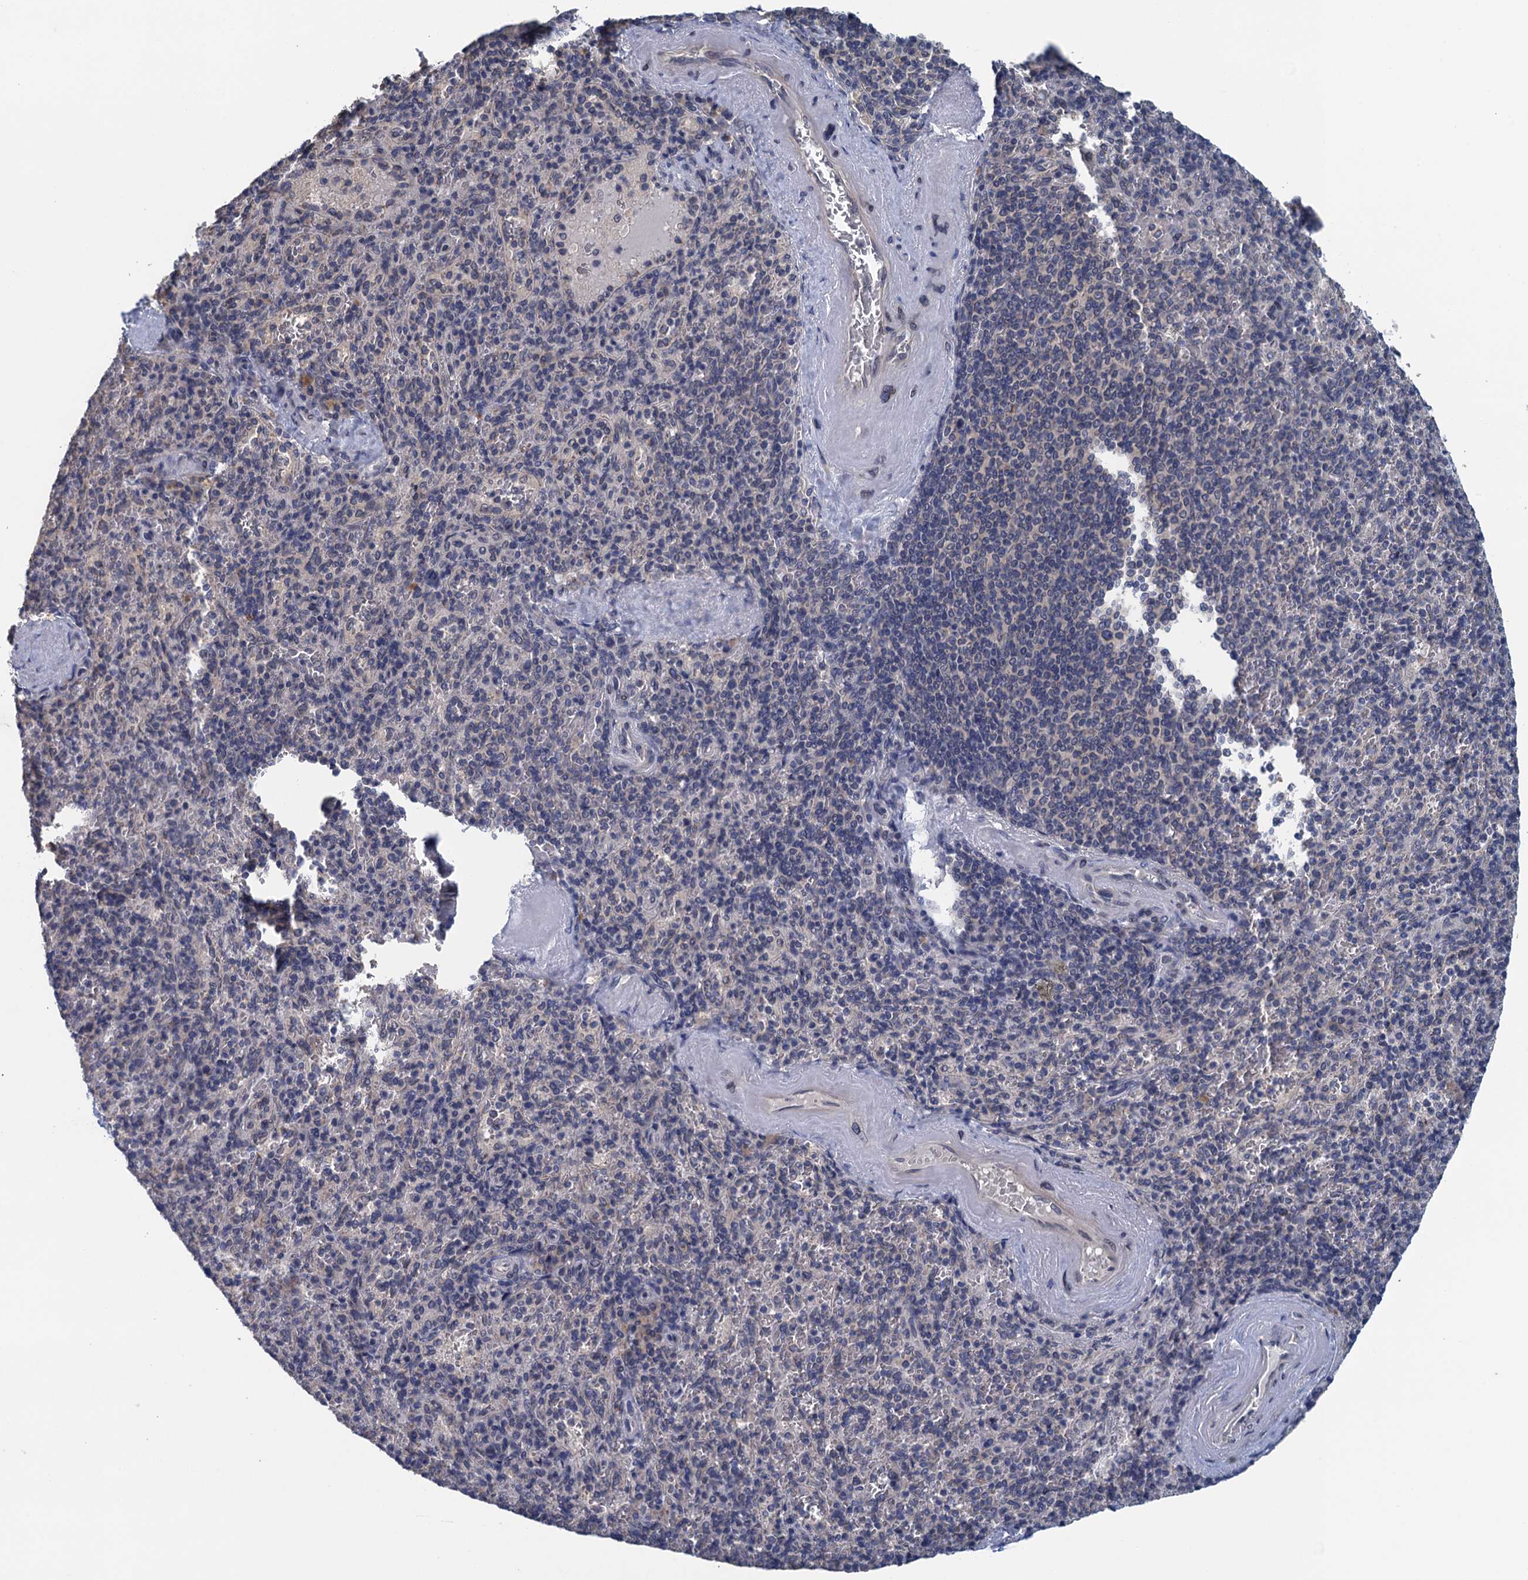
{"staining": {"intensity": "negative", "quantity": "none", "location": "none"}, "tissue": "spleen", "cell_type": "Cells in red pulp", "image_type": "normal", "snomed": [{"axis": "morphology", "description": "Normal tissue, NOS"}, {"axis": "topography", "description": "Spleen"}], "caption": "A histopathology image of human spleen is negative for staining in cells in red pulp. The staining is performed using DAB (3,3'-diaminobenzidine) brown chromogen with nuclei counter-stained in using hematoxylin.", "gene": "CTU2", "patient": {"sex": "male", "age": 82}}